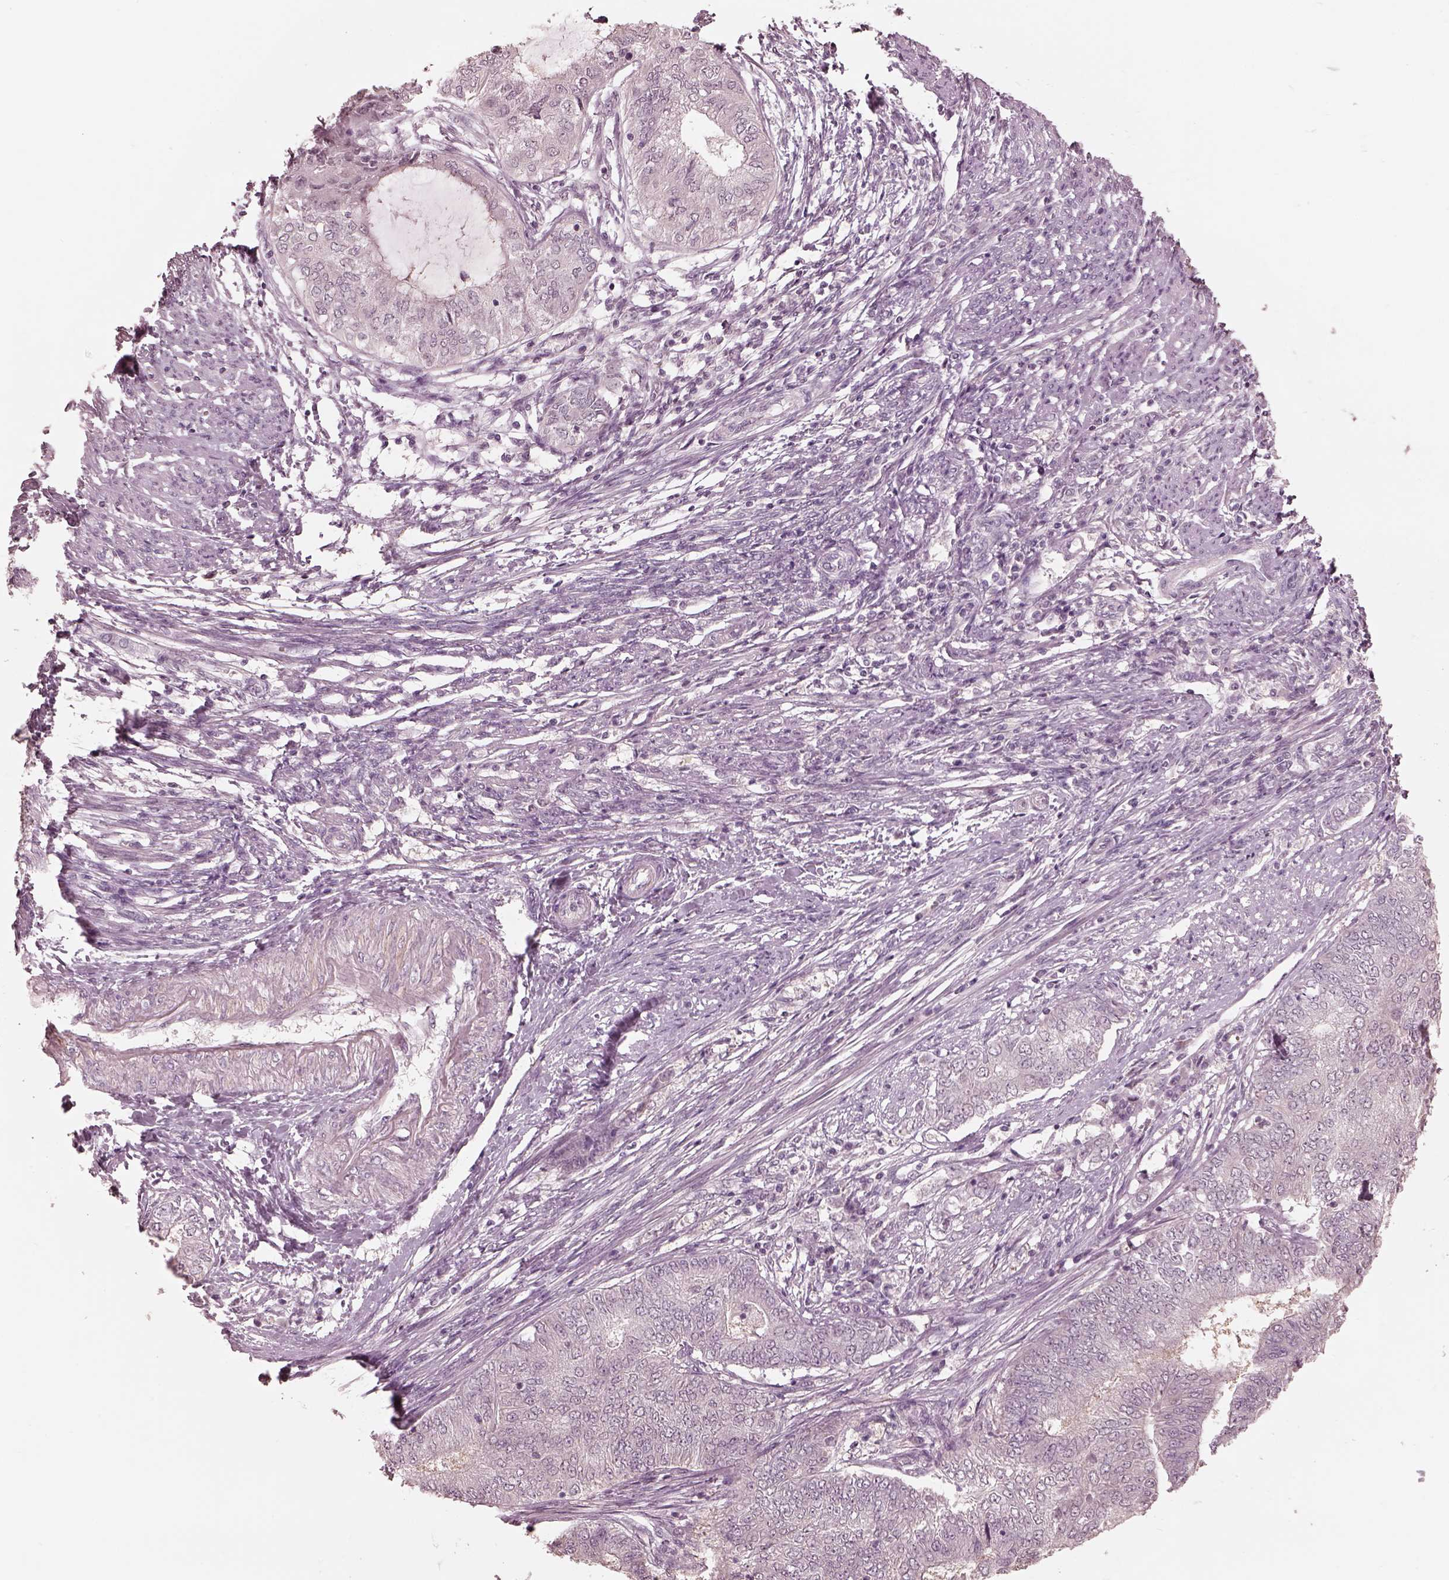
{"staining": {"intensity": "negative", "quantity": "none", "location": "none"}, "tissue": "endometrial cancer", "cell_type": "Tumor cells", "image_type": "cancer", "snomed": [{"axis": "morphology", "description": "Adenocarcinoma, NOS"}, {"axis": "topography", "description": "Endometrium"}], "caption": "Immunohistochemistry image of endometrial cancer (adenocarcinoma) stained for a protein (brown), which exhibits no staining in tumor cells.", "gene": "IQCG", "patient": {"sex": "female", "age": 62}}